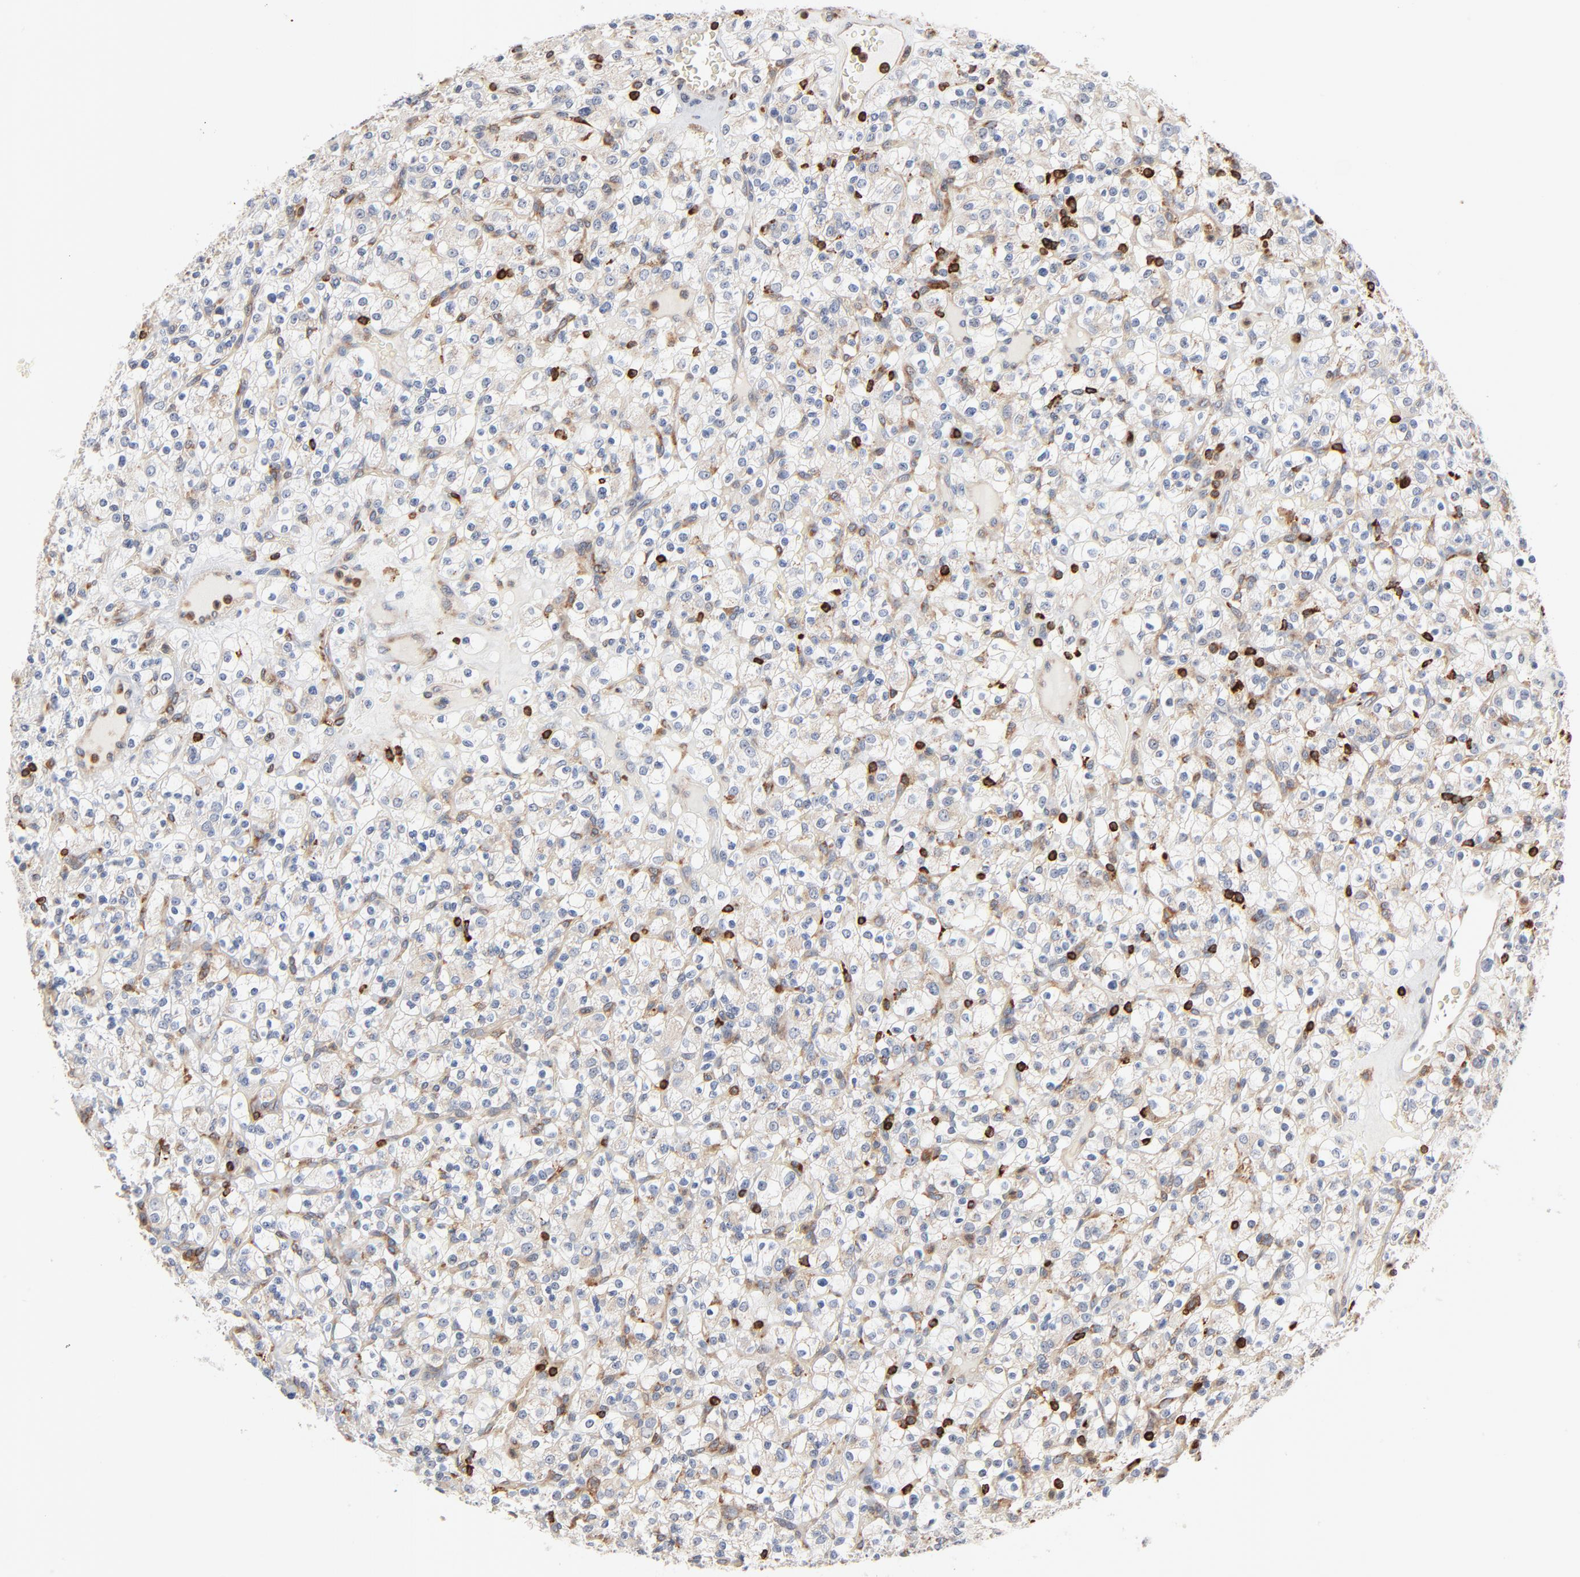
{"staining": {"intensity": "negative", "quantity": "none", "location": "none"}, "tissue": "renal cancer", "cell_type": "Tumor cells", "image_type": "cancer", "snomed": [{"axis": "morphology", "description": "Normal tissue, NOS"}, {"axis": "morphology", "description": "Adenocarcinoma, NOS"}, {"axis": "topography", "description": "Kidney"}], "caption": "DAB immunohistochemical staining of renal adenocarcinoma shows no significant staining in tumor cells. Brightfield microscopy of IHC stained with DAB (3,3'-diaminobenzidine) (brown) and hematoxylin (blue), captured at high magnification.", "gene": "SH3KBP1", "patient": {"sex": "female", "age": 72}}